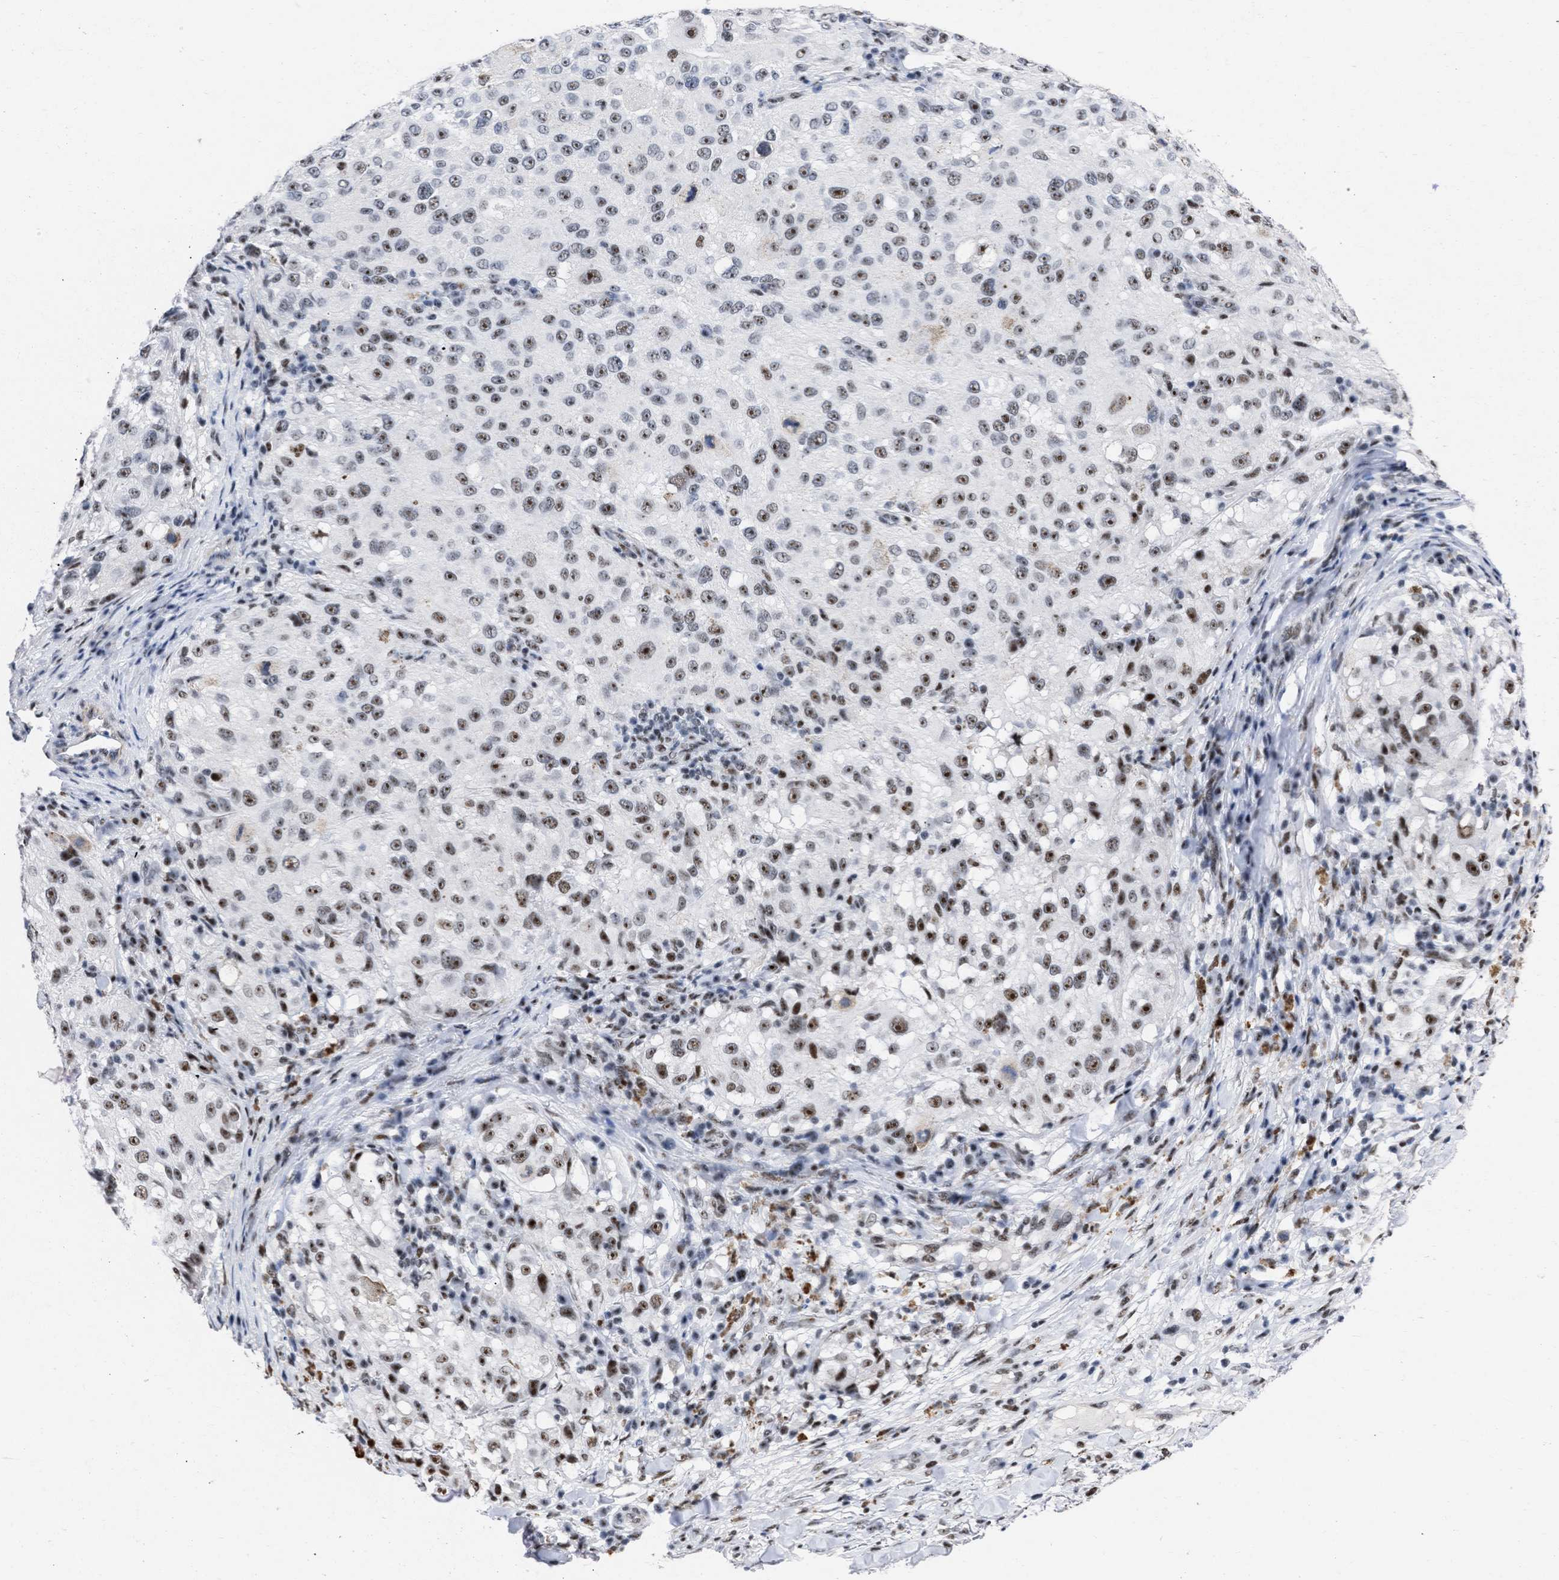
{"staining": {"intensity": "strong", "quantity": ">75%", "location": "nuclear"}, "tissue": "melanoma", "cell_type": "Tumor cells", "image_type": "cancer", "snomed": [{"axis": "morphology", "description": "Necrosis, NOS"}, {"axis": "morphology", "description": "Malignant melanoma, NOS"}, {"axis": "topography", "description": "Skin"}], "caption": "A brown stain shows strong nuclear staining of a protein in human malignant melanoma tumor cells.", "gene": "DDX41", "patient": {"sex": "female", "age": 87}}